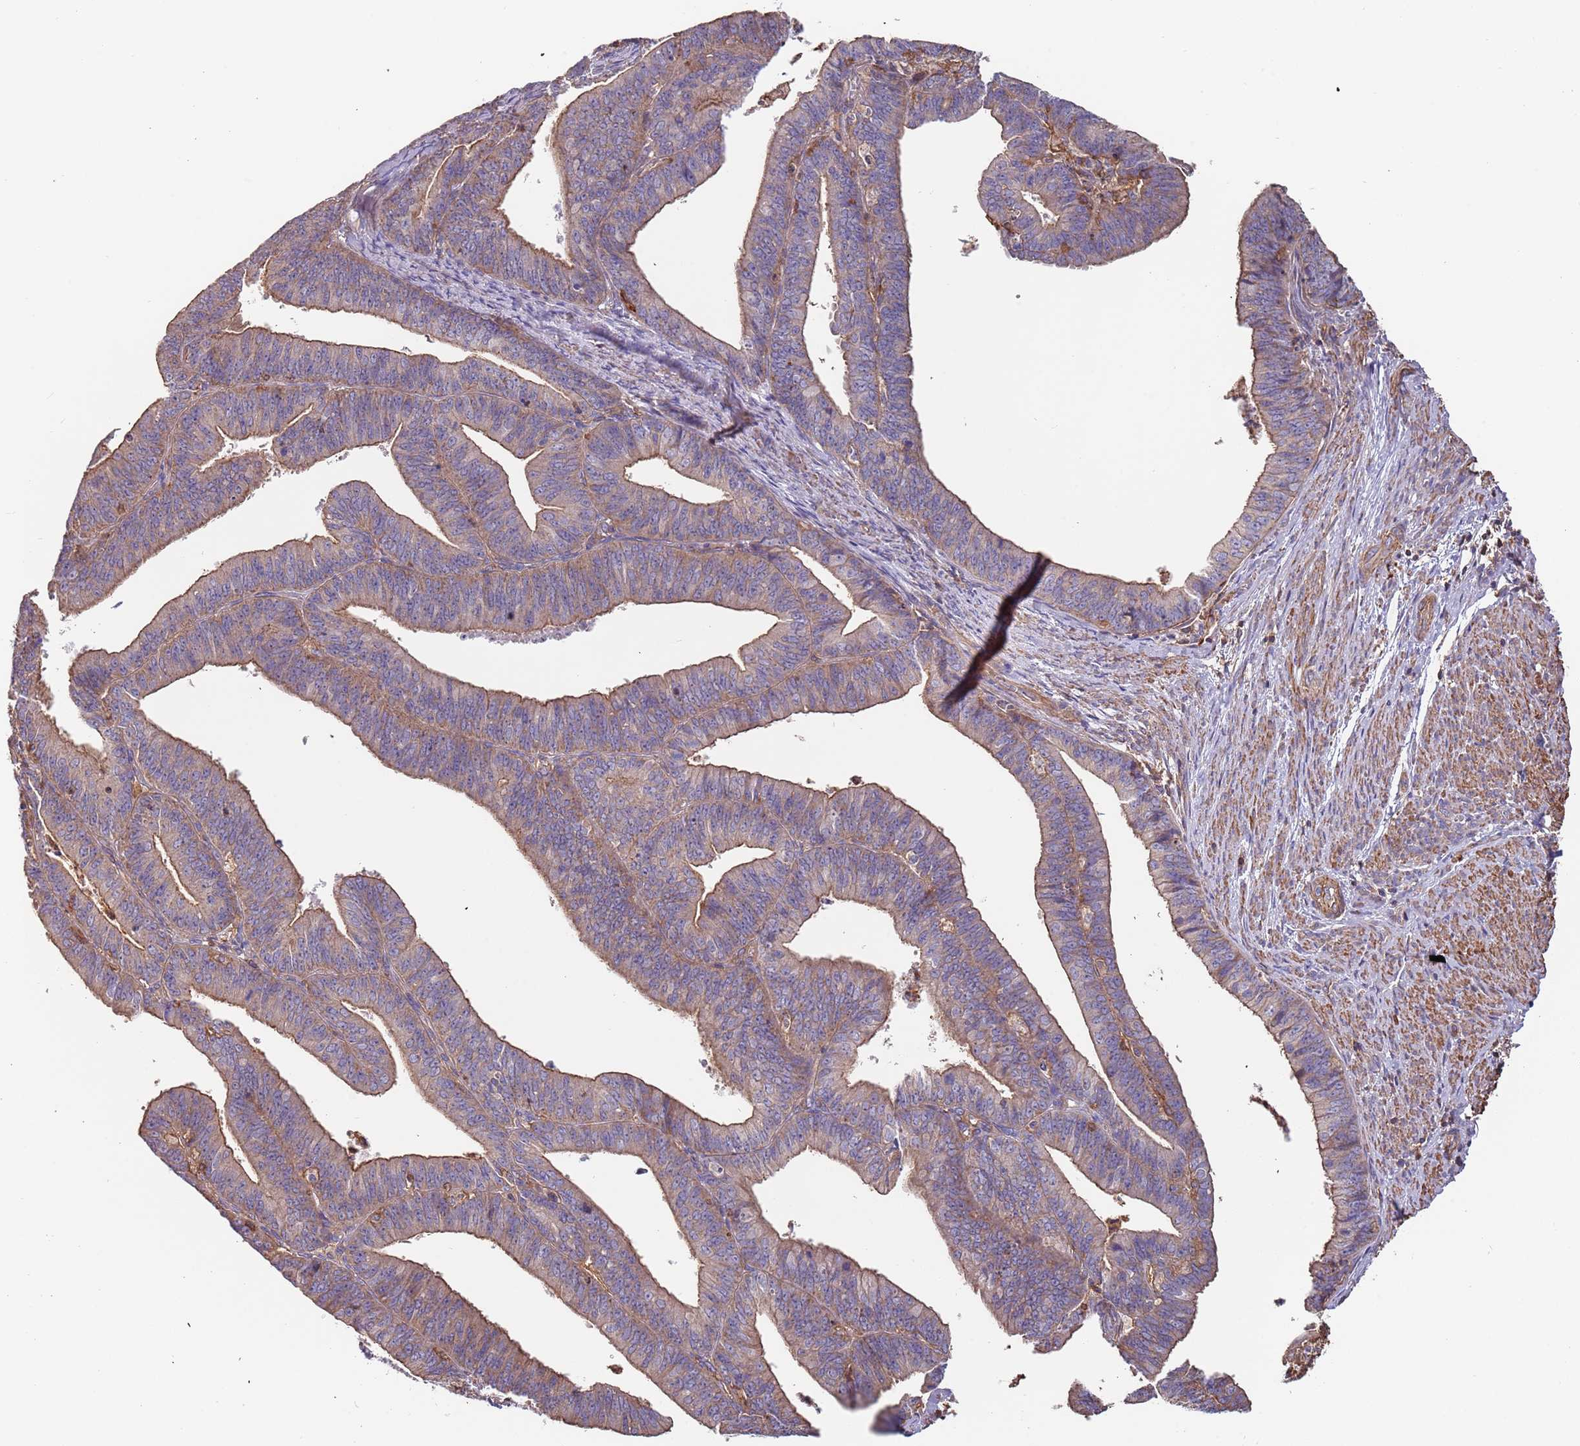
{"staining": {"intensity": "weak", "quantity": "25%-75%", "location": "cytoplasmic/membranous"}, "tissue": "endometrial cancer", "cell_type": "Tumor cells", "image_type": "cancer", "snomed": [{"axis": "morphology", "description": "Adenocarcinoma, NOS"}, {"axis": "topography", "description": "Endometrium"}], "caption": "Immunohistochemistry of endometrial cancer (adenocarcinoma) exhibits low levels of weak cytoplasmic/membranous staining in approximately 25%-75% of tumor cells. The staining was performed using DAB (3,3'-diaminobenzidine) to visualize the protein expression in brown, while the nuclei were stained in blue with hematoxylin (Magnification: 20x).", "gene": "SYT4", "patient": {"sex": "female", "age": 73}}